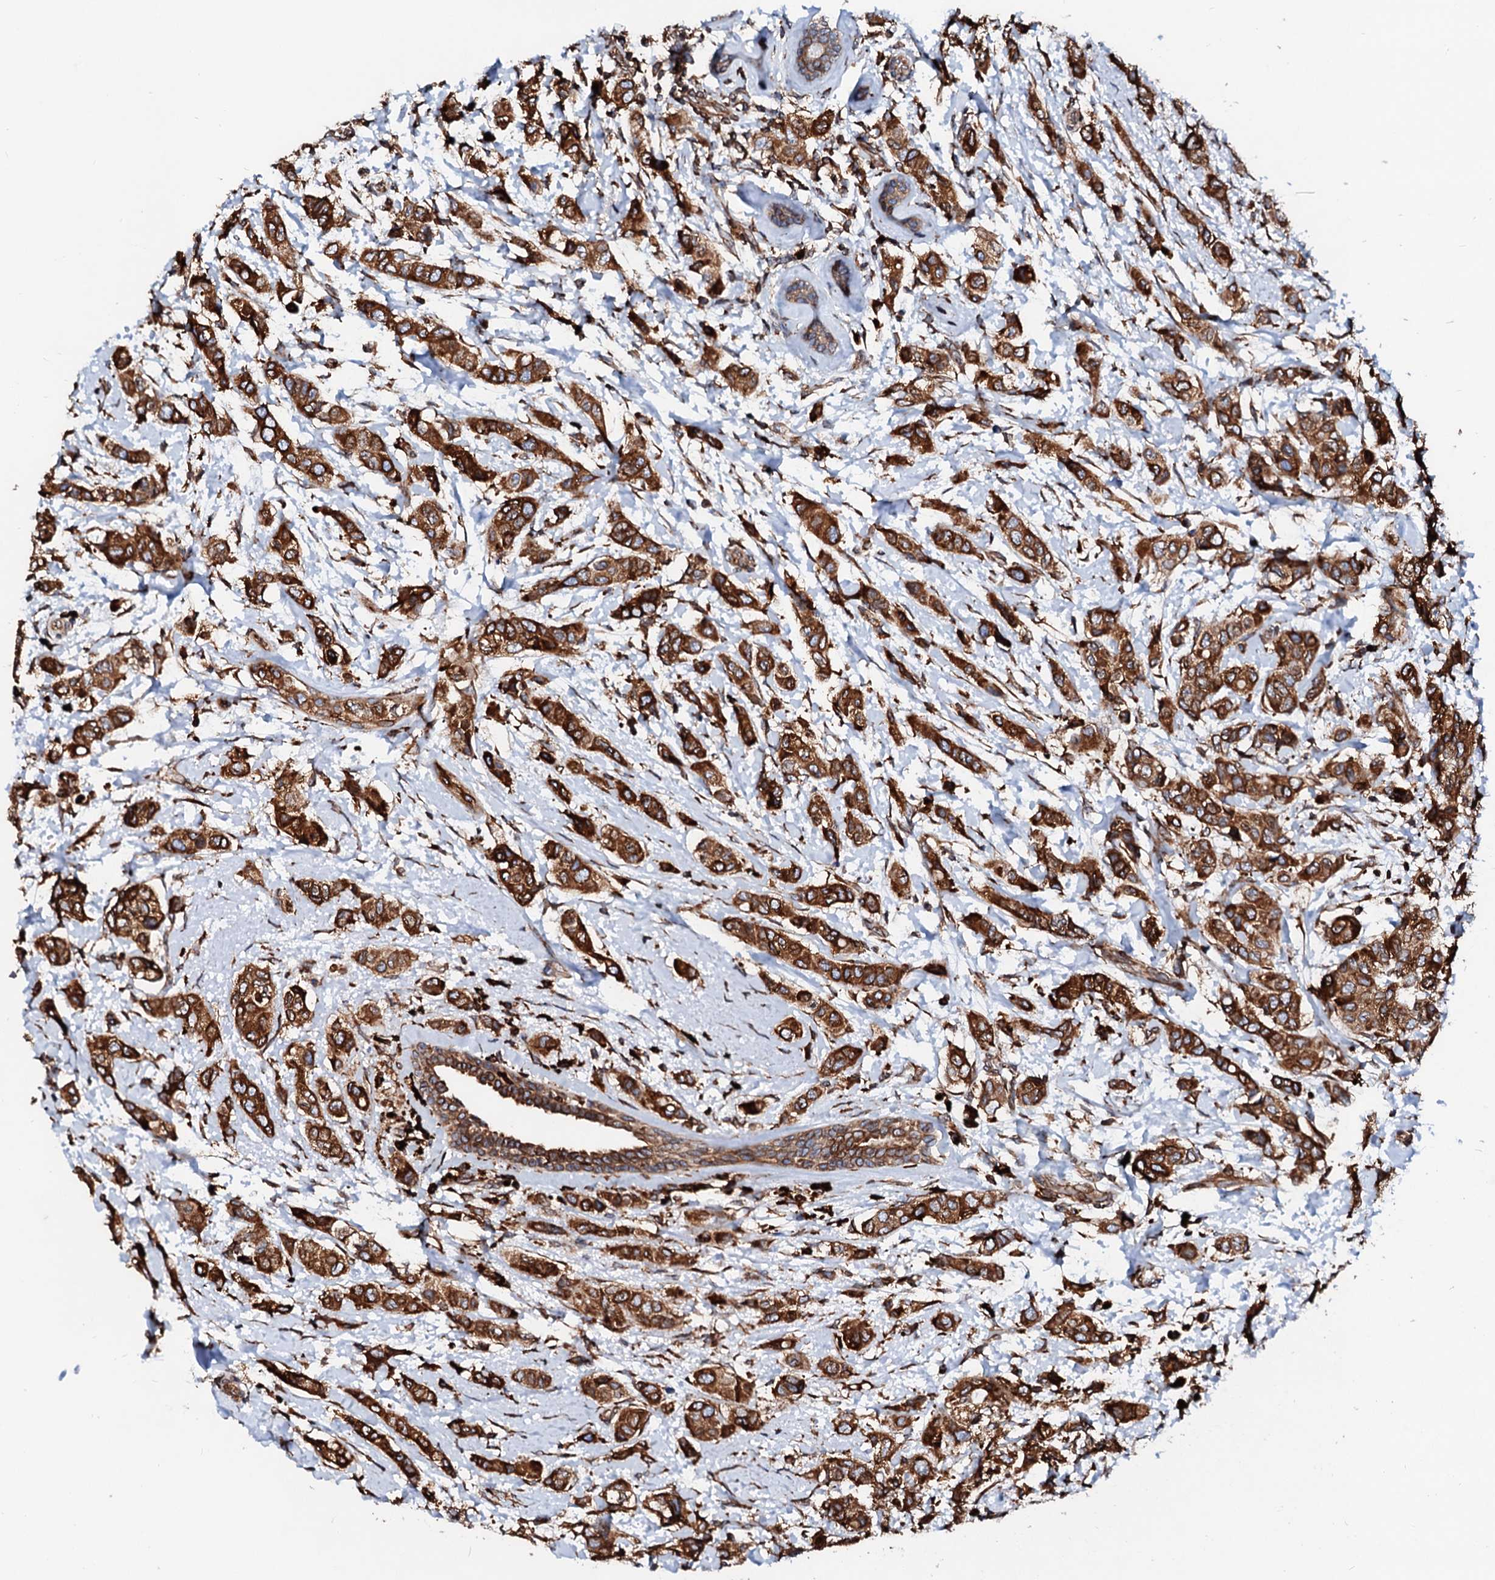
{"staining": {"intensity": "strong", "quantity": ">75%", "location": "cytoplasmic/membranous"}, "tissue": "breast cancer", "cell_type": "Tumor cells", "image_type": "cancer", "snomed": [{"axis": "morphology", "description": "Lobular carcinoma"}, {"axis": "topography", "description": "Breast"}], "caption": "An image showing strong cytoplasmic/membranous positivity in approximately >75% of tumor cells in lobular carcinoma (breast), as visualized by brown immunohistochemical staining.", "gene": "DERL1", "patient": {"sex": "female", "age": 51}}